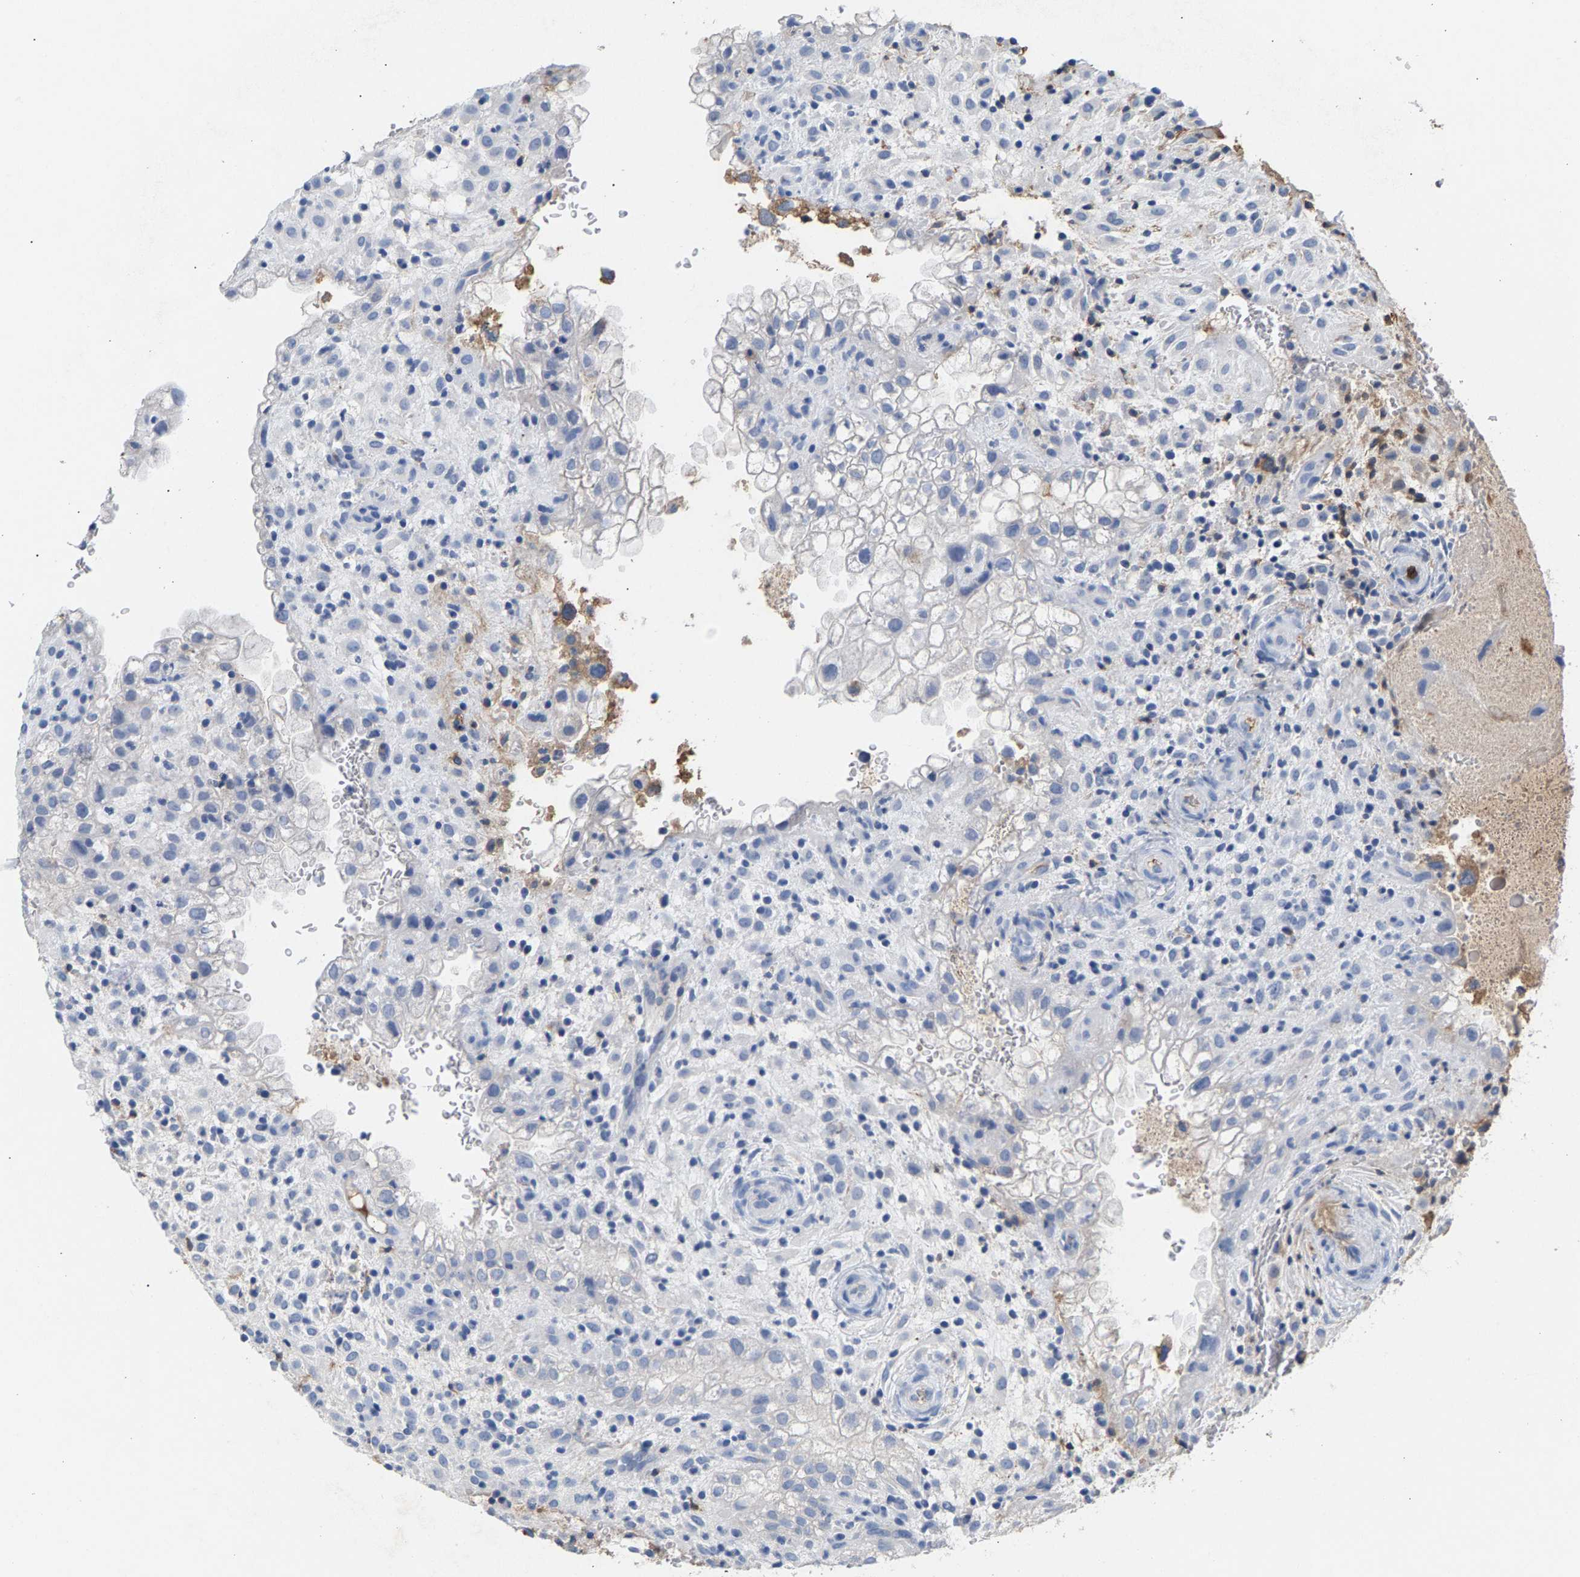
{"staining": {"intensity": "negative", "quantity": "none", "location": "none"}, "tissue": "placenta", "cell_type": "Decidual cells", "image_type": "normal", "snomed": [{"axis": "morphology", "description": "Normal tissue, NOS"}, {"axis": "topography", "description": "Placenta"}], "caption": "The photomicrograph demonstrates no significant expression in decidual cells of placenta.", "gene": "APOH", "patient": {"sex": "female", "age": 35}}